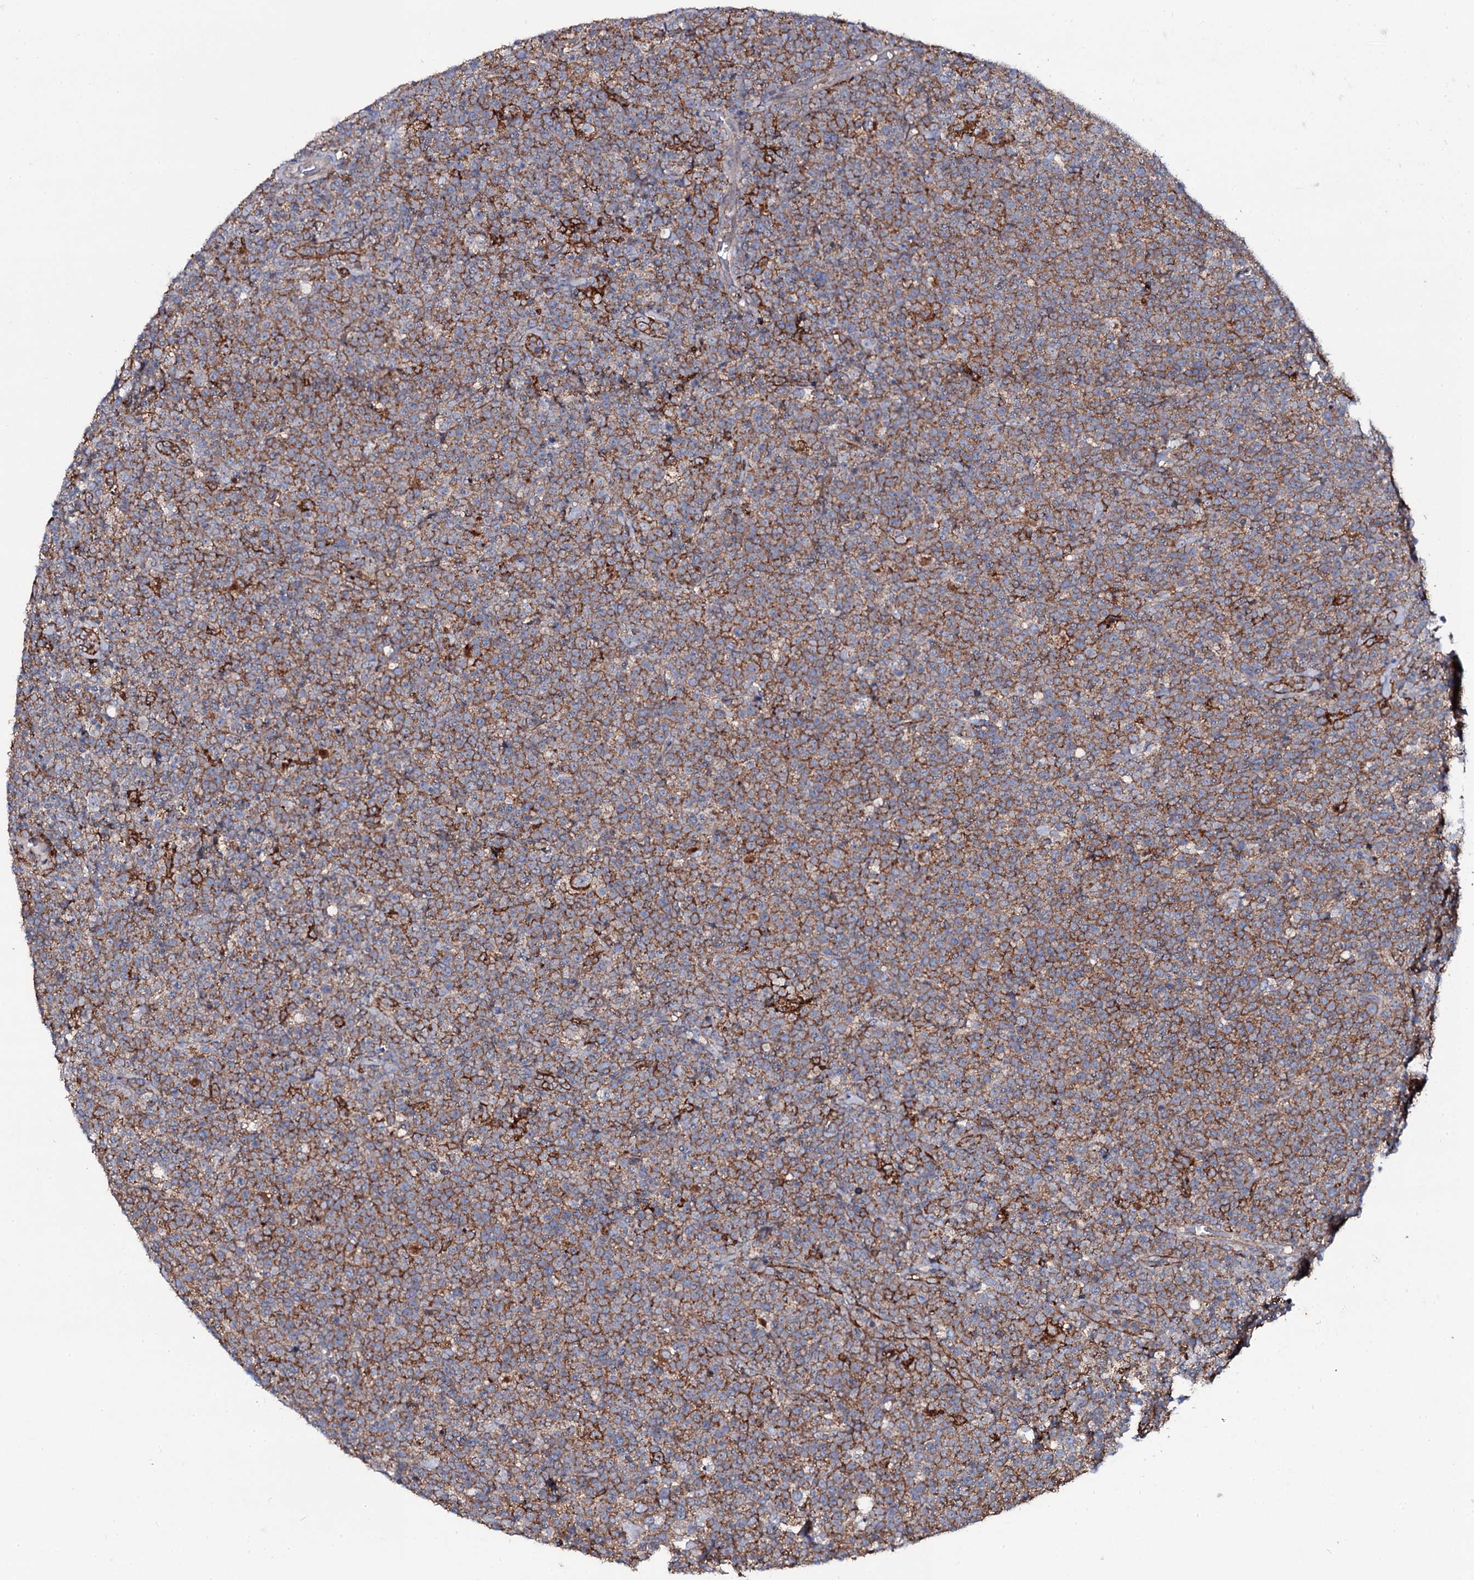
{"staining": {"intensity": "moderate", "quantity": "25%-75%", "location": "cytoplasmic/membranous"}, "tissue": "lymphoma", "cell_type": "Tumor cells", "image_type": "cancer", "snomed": [{"axis": "morphology", "description": "Malignant lymphoma, non-Hodgkin's type, High grade"}, {"axis": "topography", "description": "Lymph node"}], "caption": "Moderate cytoplasmic/membranous protein expression is appreciated in approximately 25%-75% of tumor cells in malignant lymphoma, non-Hodgkin's type (high-grade).", "gene": "SNAP23", "patient": {"sex": "male", "age": 61}}